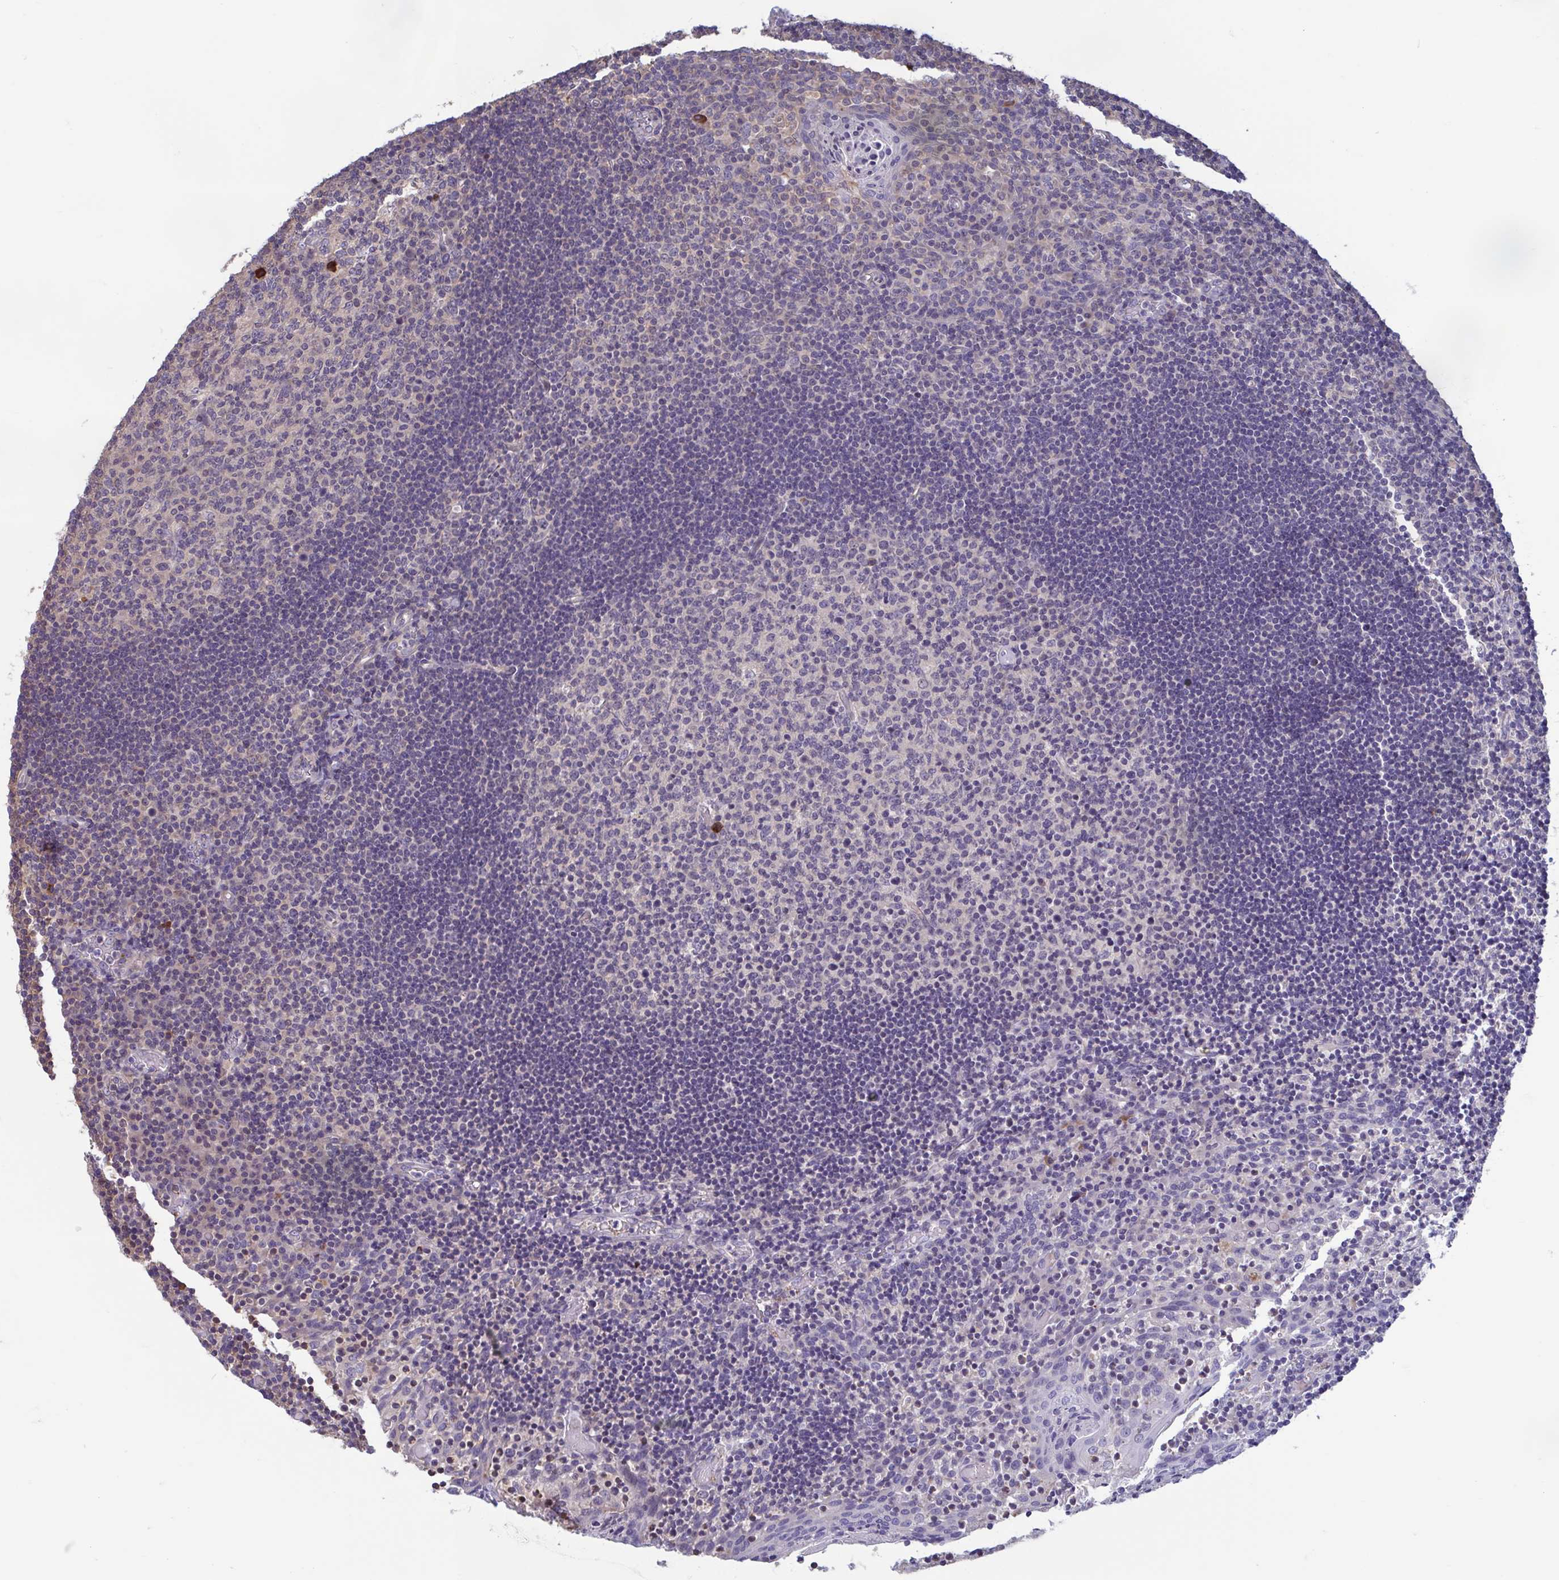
{"staining": {"intensity": "negative", "quantity": "none", "location": "none"}, "tissue": "tonsil", "cell_type": "Germinal center cells", "image_type": "normal", "snomed": [{"axis": "morphology", "description": "Normal tissue, NOS"}, {"axis": "topography", "description": "Tonsil"}], "caption": "High magnification brightfield microscopy of unremarkable tonsil stained with DAB (brown) and counterstained with hematoxylin (blue): germinal center cells show no significant staining. (DAB IHC, high magnification).", "gene": "LRRC38", "patient": {"sex": "female", "age": 10}}